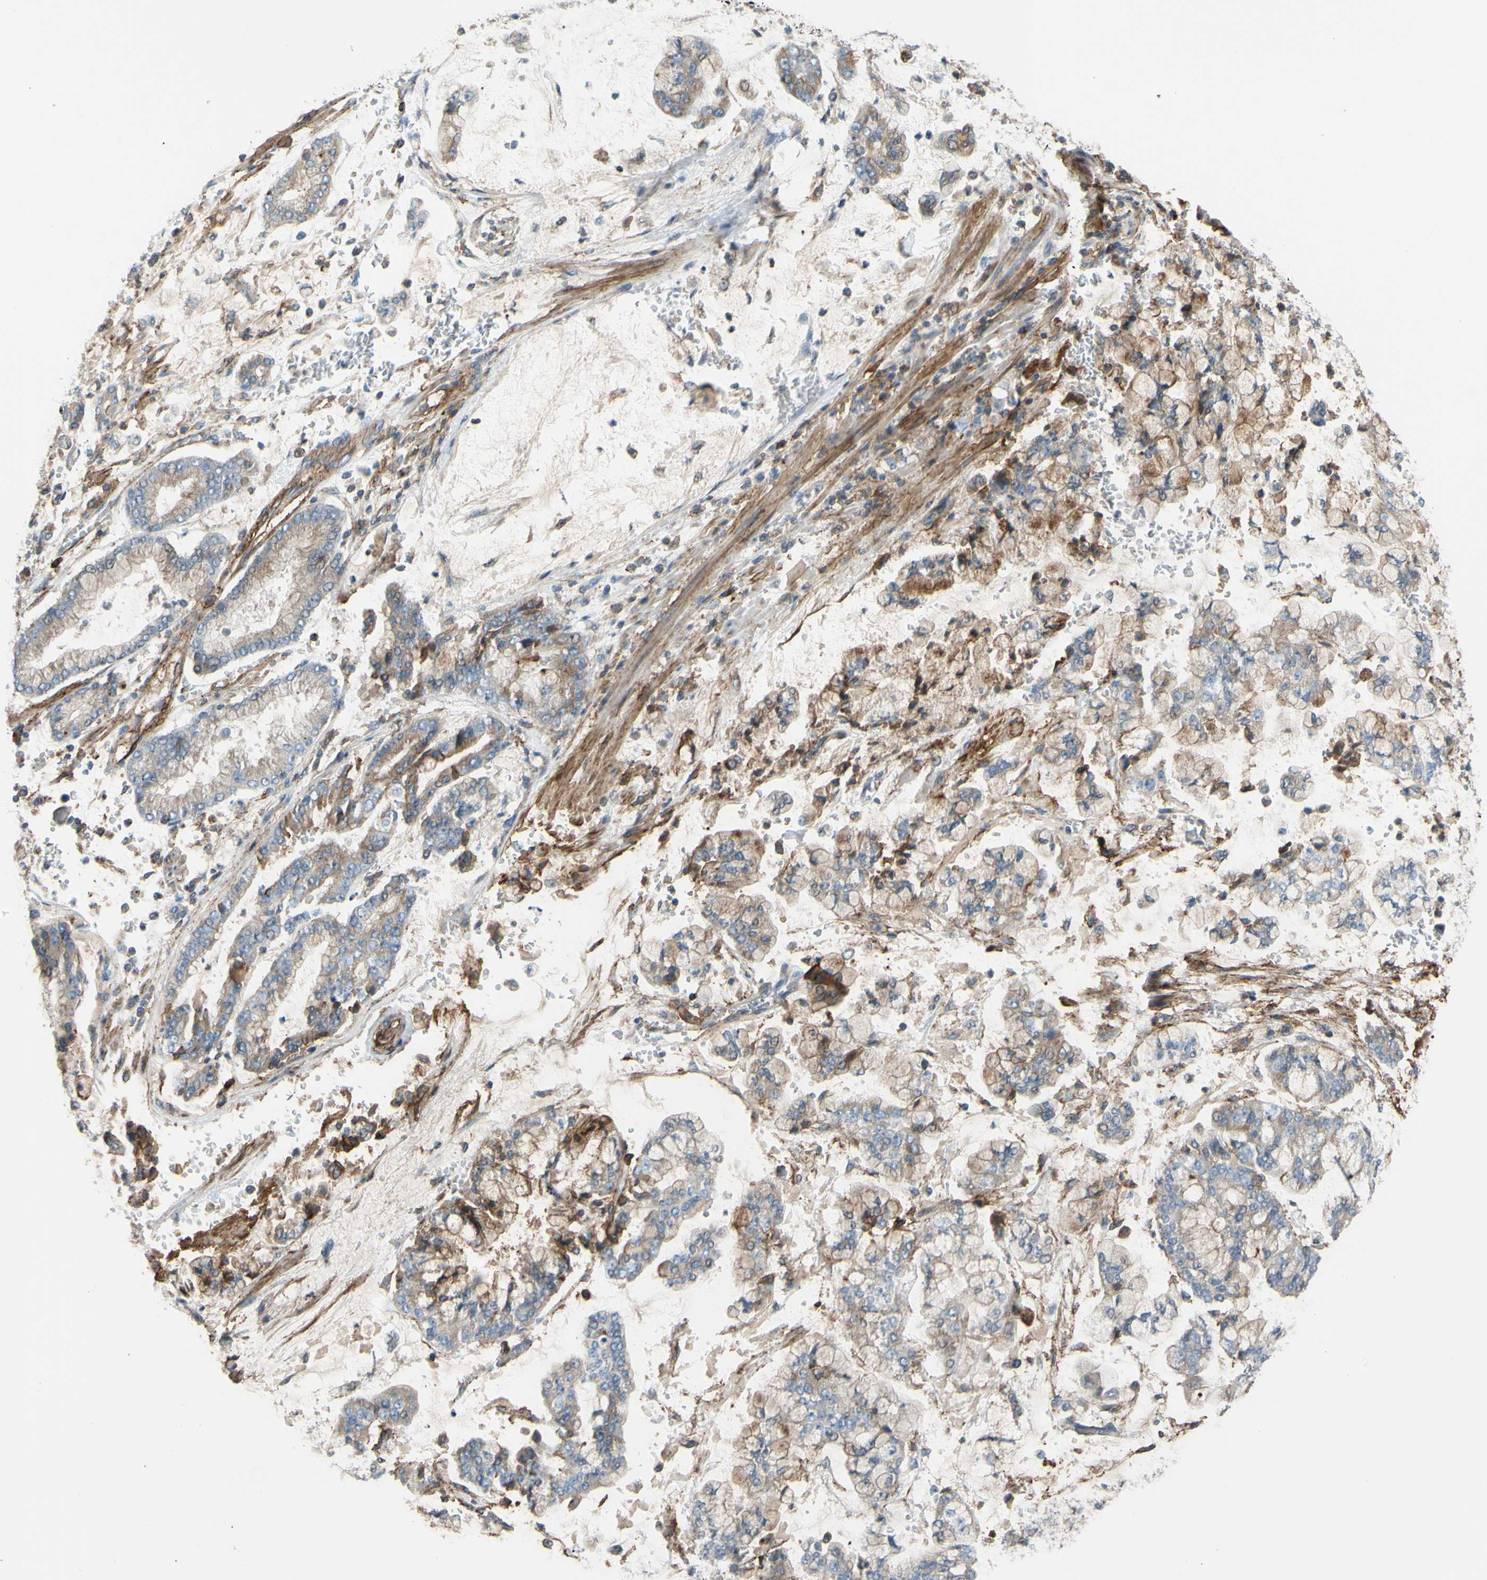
{"staining": {"intensity": "weak", "quantity": "25%-75%", "location": "cytoplasmic/membranous"}, "tissue": "stomach cancer", "cell_type": "Tumor cells", "image_type": "cancer", "snomed": [{"axis": "morphology", "description": "Normal tissue, NOS"}, {"axis": "morphology", "description": "Adenocarcinoma, NOS"}, {"axis": "topography", "description": "Stomach, upper"}, {"axis": "topography", "description": "Stomach"}], "caption": "Brown immunohistochemical staining in human stomach cancer (adenocarcinoma) demonstrates weak cytoplasmic/membranous staining in approximately 25%-75% of tumor cells.", "gene": "POR", "patient": {"sex": "male", "age": 76}}